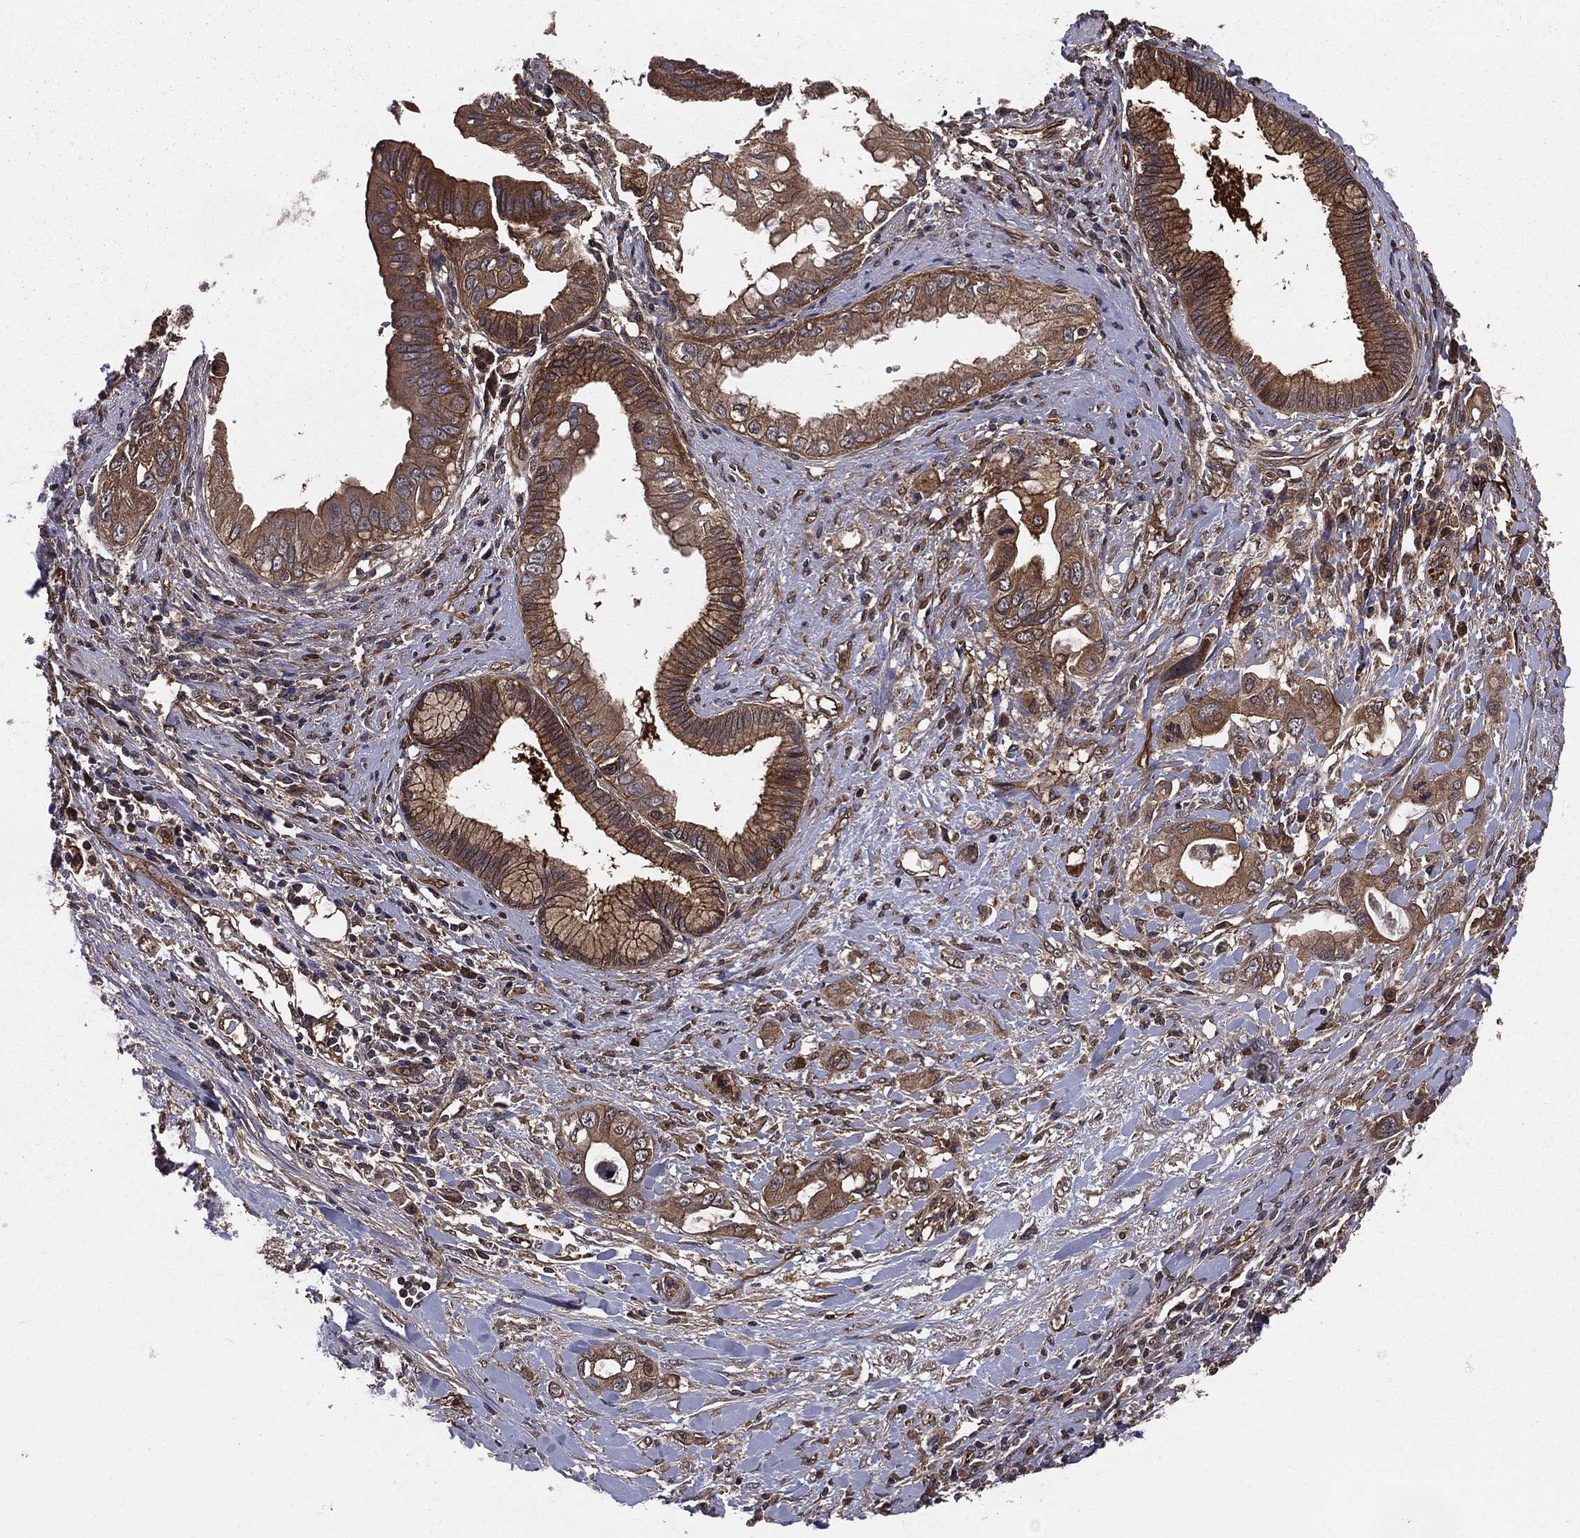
{"staining": {"intensity": "strong", "quantity": ">75%", "location": "cytoplasmic/membranous"}, "tissue": "pancreatic cancer", "cell_type": "Tumor cells", "image_type": "cancer", "snomed": [{"axis": "morphology", "description": "Adenocarcinoma, NOS"}, {"axis": "topography", "description": "Pancreas"}], "caption": "Human pancreatic cancer (adenocarcinoma) stained with a brown dye exhibits strong cytoplasmic/membranous positive positivity in approximately >75% of tumor cells.", "gene": "CERT1", "patient": {"sex": "female", "age": 56}}